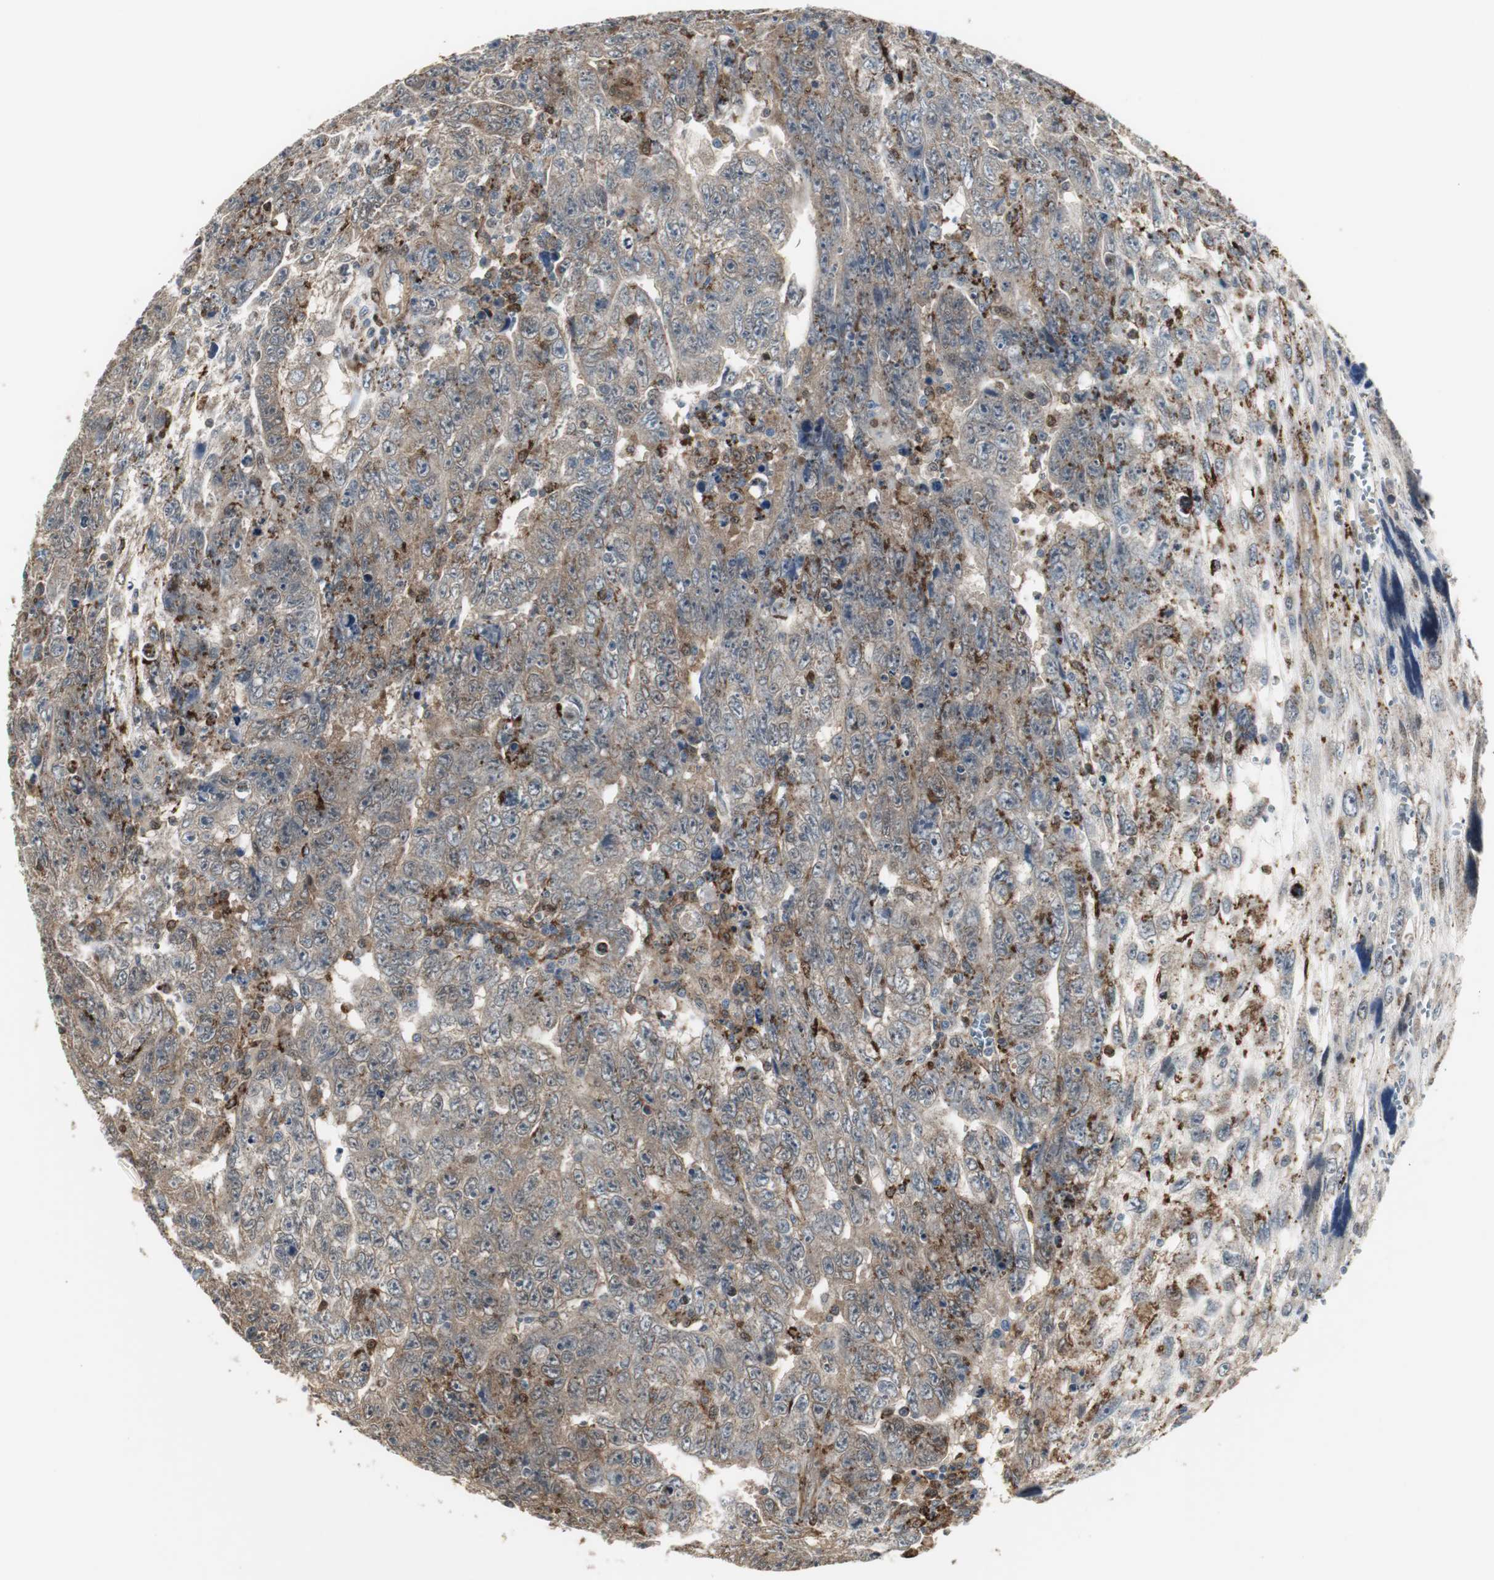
{"staining": {"intensity": "moderate", "quantity": ">75%", "location": "cytoplasmic/membranous"}, "tissue": "testis cancer", "cell_type": "Tumor cells", "image_type": "cancer", "snomed": [{"axis": "morphology", "description": "Carcinoma, Embryonal, NOS"}, {"axis": "topography", "description": "Testis"}], "caption": "Testis cancer (embryonal carcinoma) tissue demonstrates moderate cytoplasmic/membranous positivity in about >75% of tumor cells, visualized by immunohistochemistry.", "gene": "PLIN3", "patient": {"sex": "male", "age": 28}}